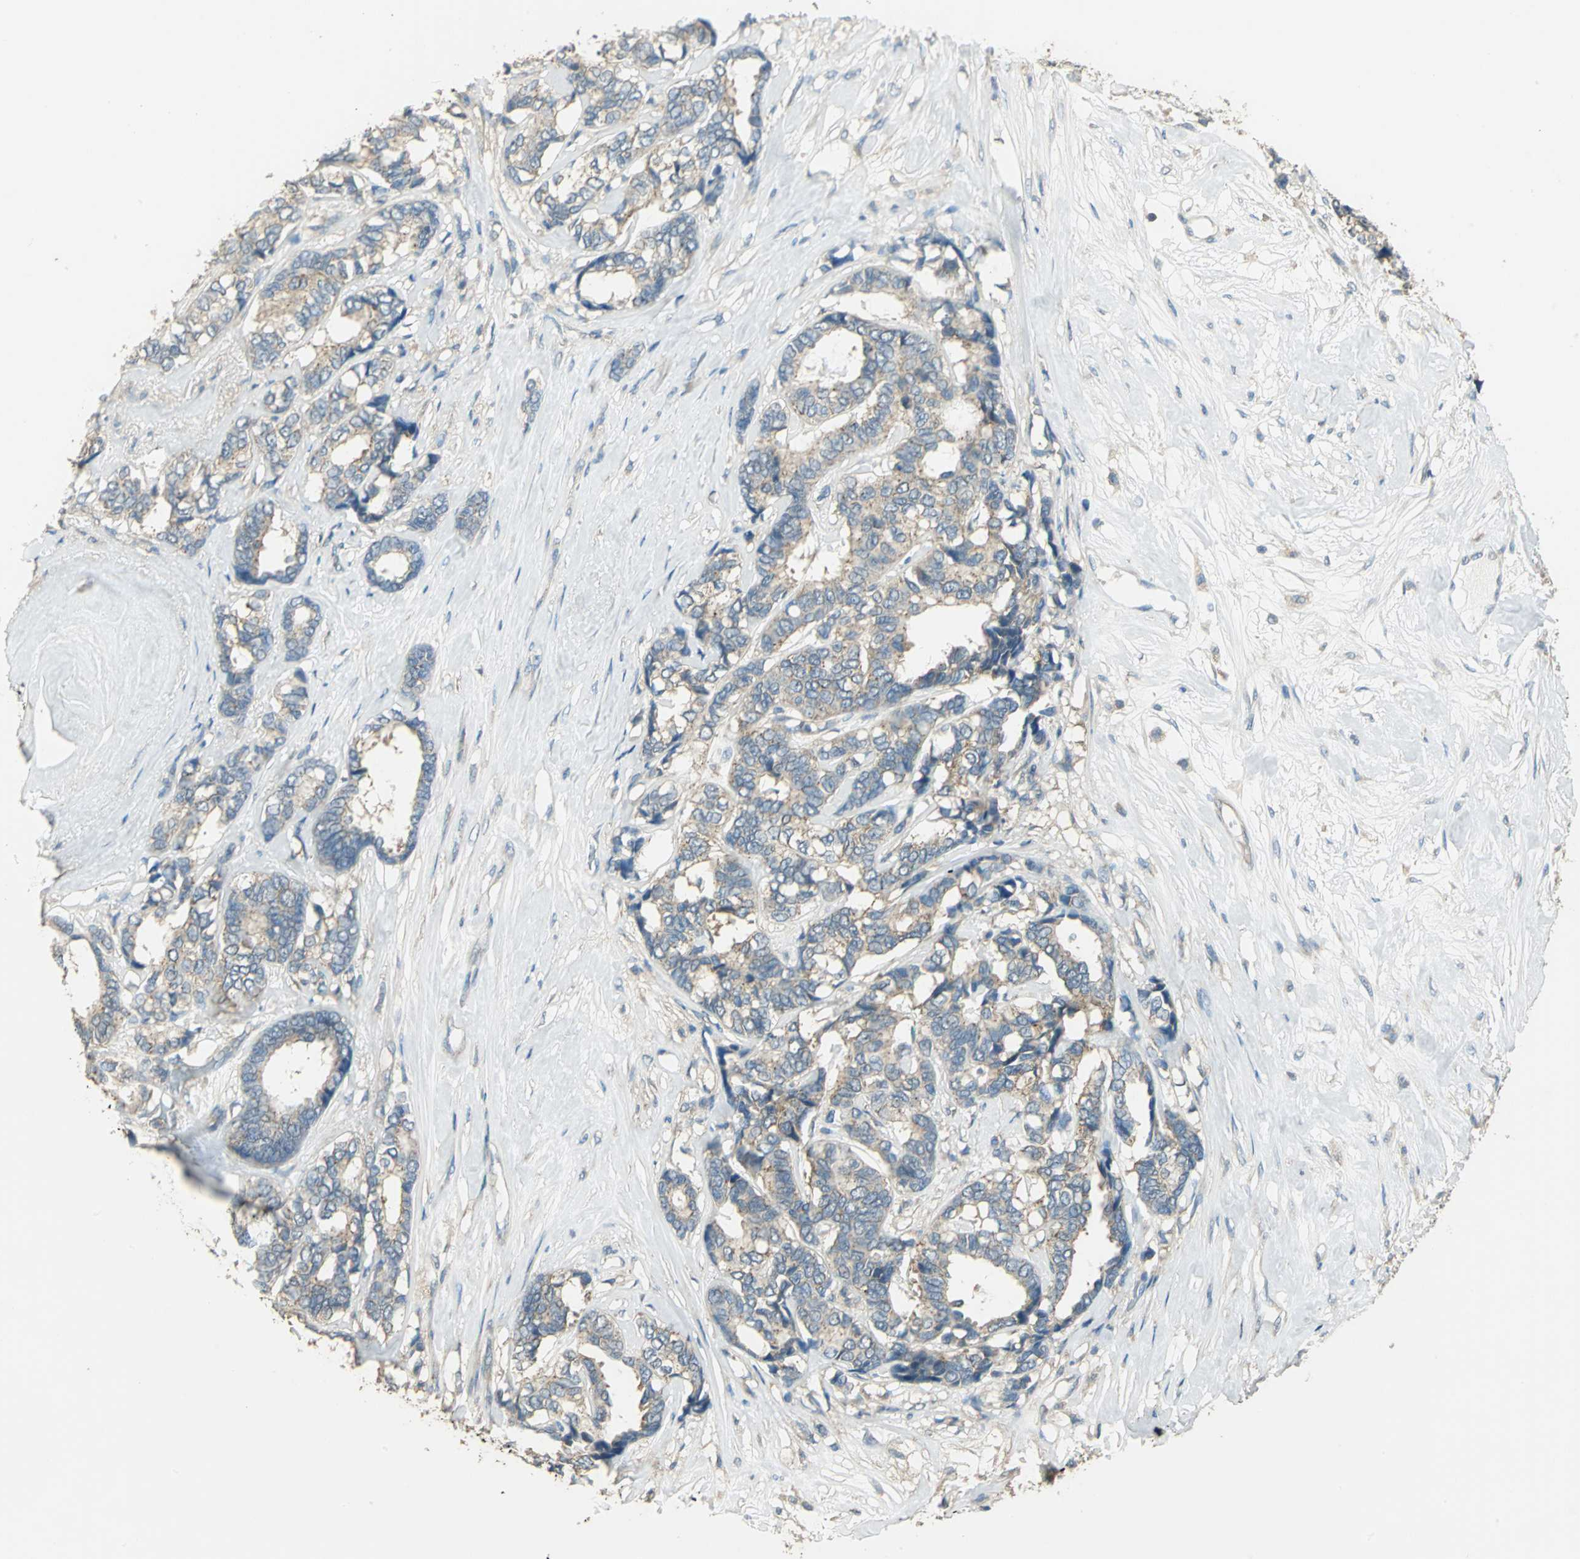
{"staining": {"intensity": "weak", "quantity": ">75%", "location": "cytoplasmic/membranous"}, "tissue": "breast cancer", "cell_type": "Tumor cells", "image_type": "cancer", "snomed": [{"axis": "morphology", "description": "Duct carcinoma"}, {"axis": "topography", "description": "Breast"}], "caption": "An image of intraductal carcinoma (breast) stained for a protein shows weak cytoplasmic/membranous brown staining in tumor cells.", "gene": "SHC2", "patient": {"sex": "female", "age": 87}}